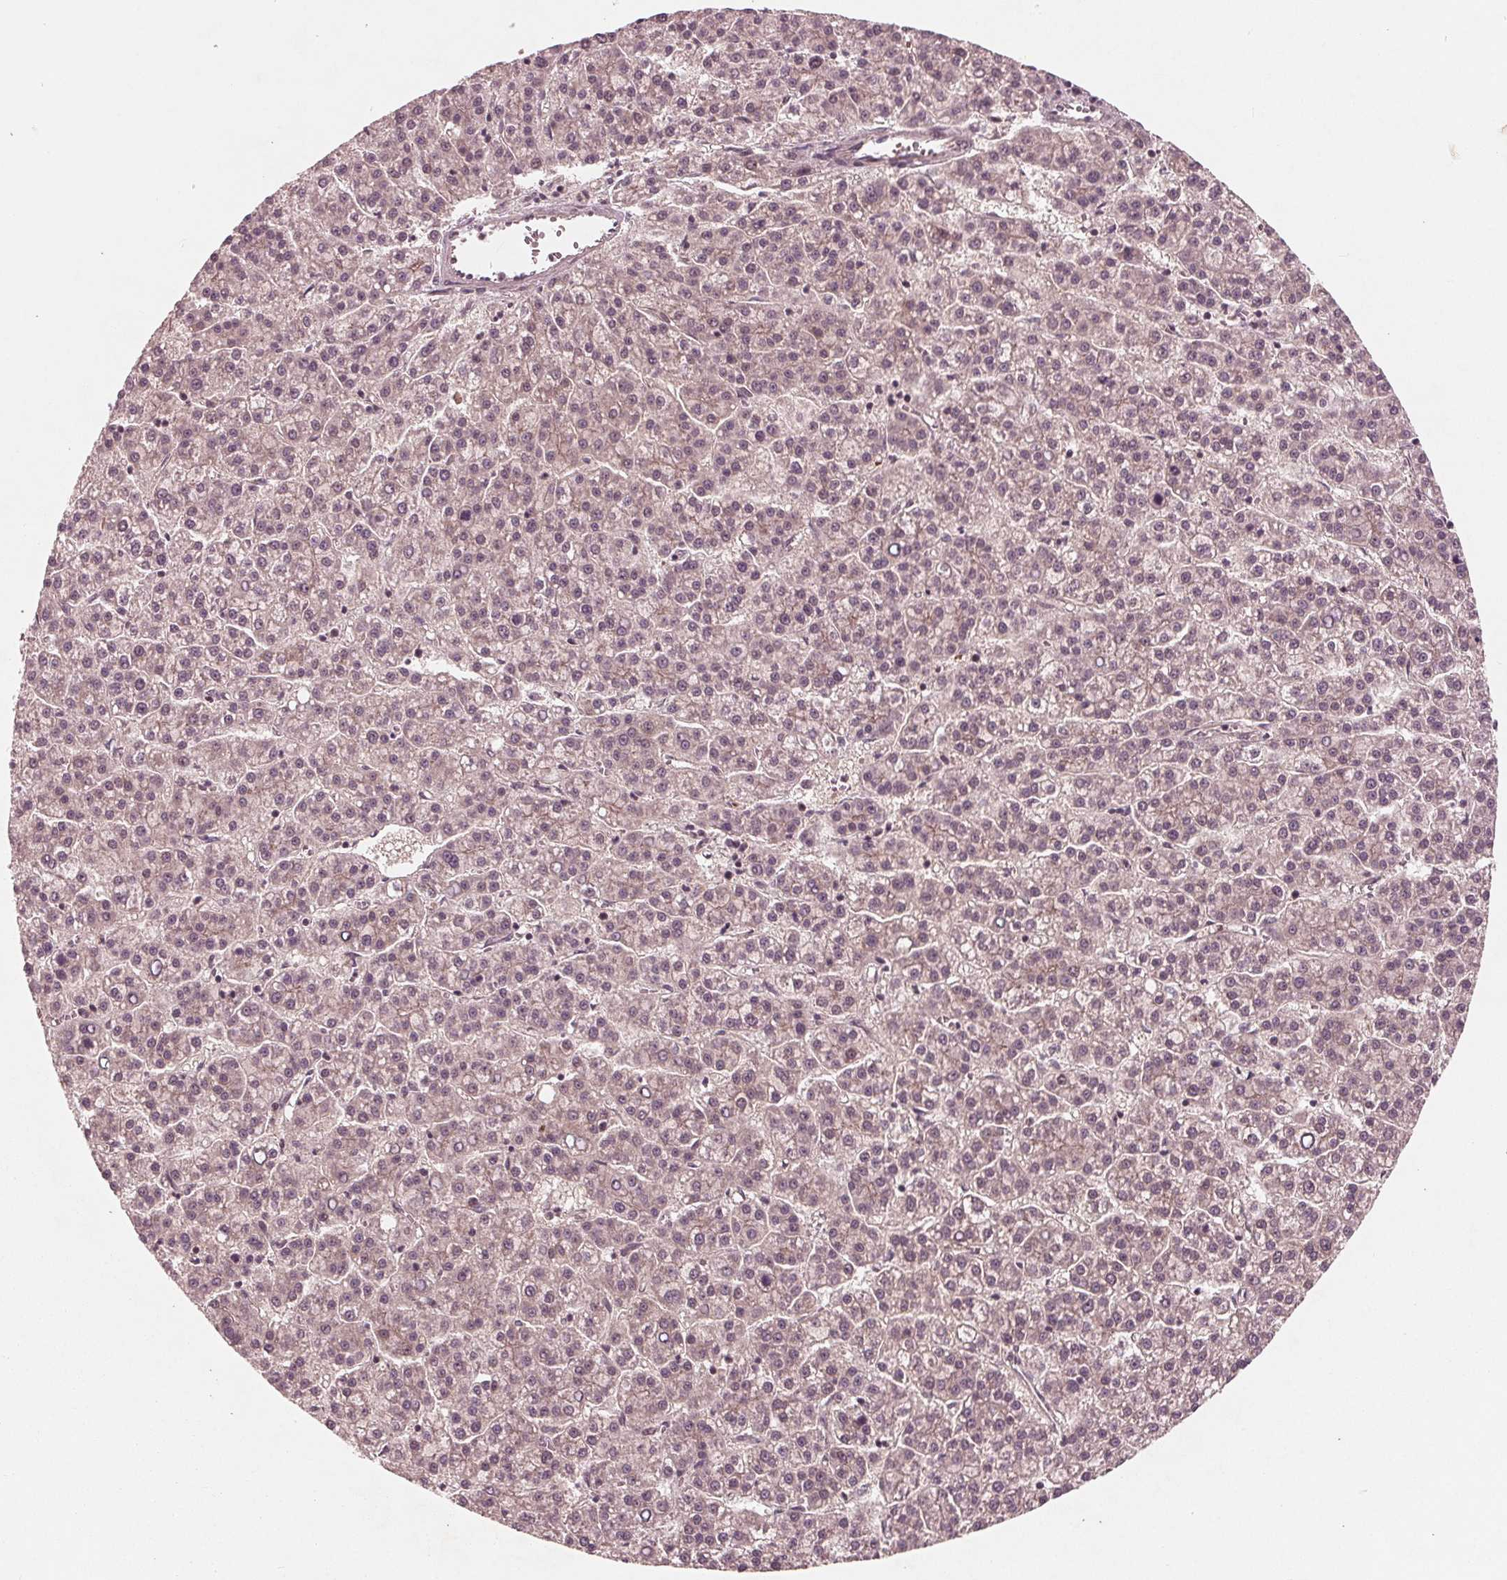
{"staining": {"intensity": "weak", "quantity": "<25%", "location": "cytoplasmic/membranous"}, "tissue": "liver cancer", "cell_type": "Tumor cells", "image_type": "cancer", "snomed": [{"axis": "morphology", "description": "Carcinoma, Hepatocellular, NOS"}, {"axis": "topography", "description": "Liver"}], "caption": "Immunohistochemistry of human liver cancer (hepatocellular carcinoma) reveals no staining in tumor cells. The staining was performed using DAB to visualize the protein expression in brown, while the nuclei were stained in blue with hematoxylin (Magnification: 20x).", "gene": "UBALD1", "patient": {"sex": "female", "age": 58}}